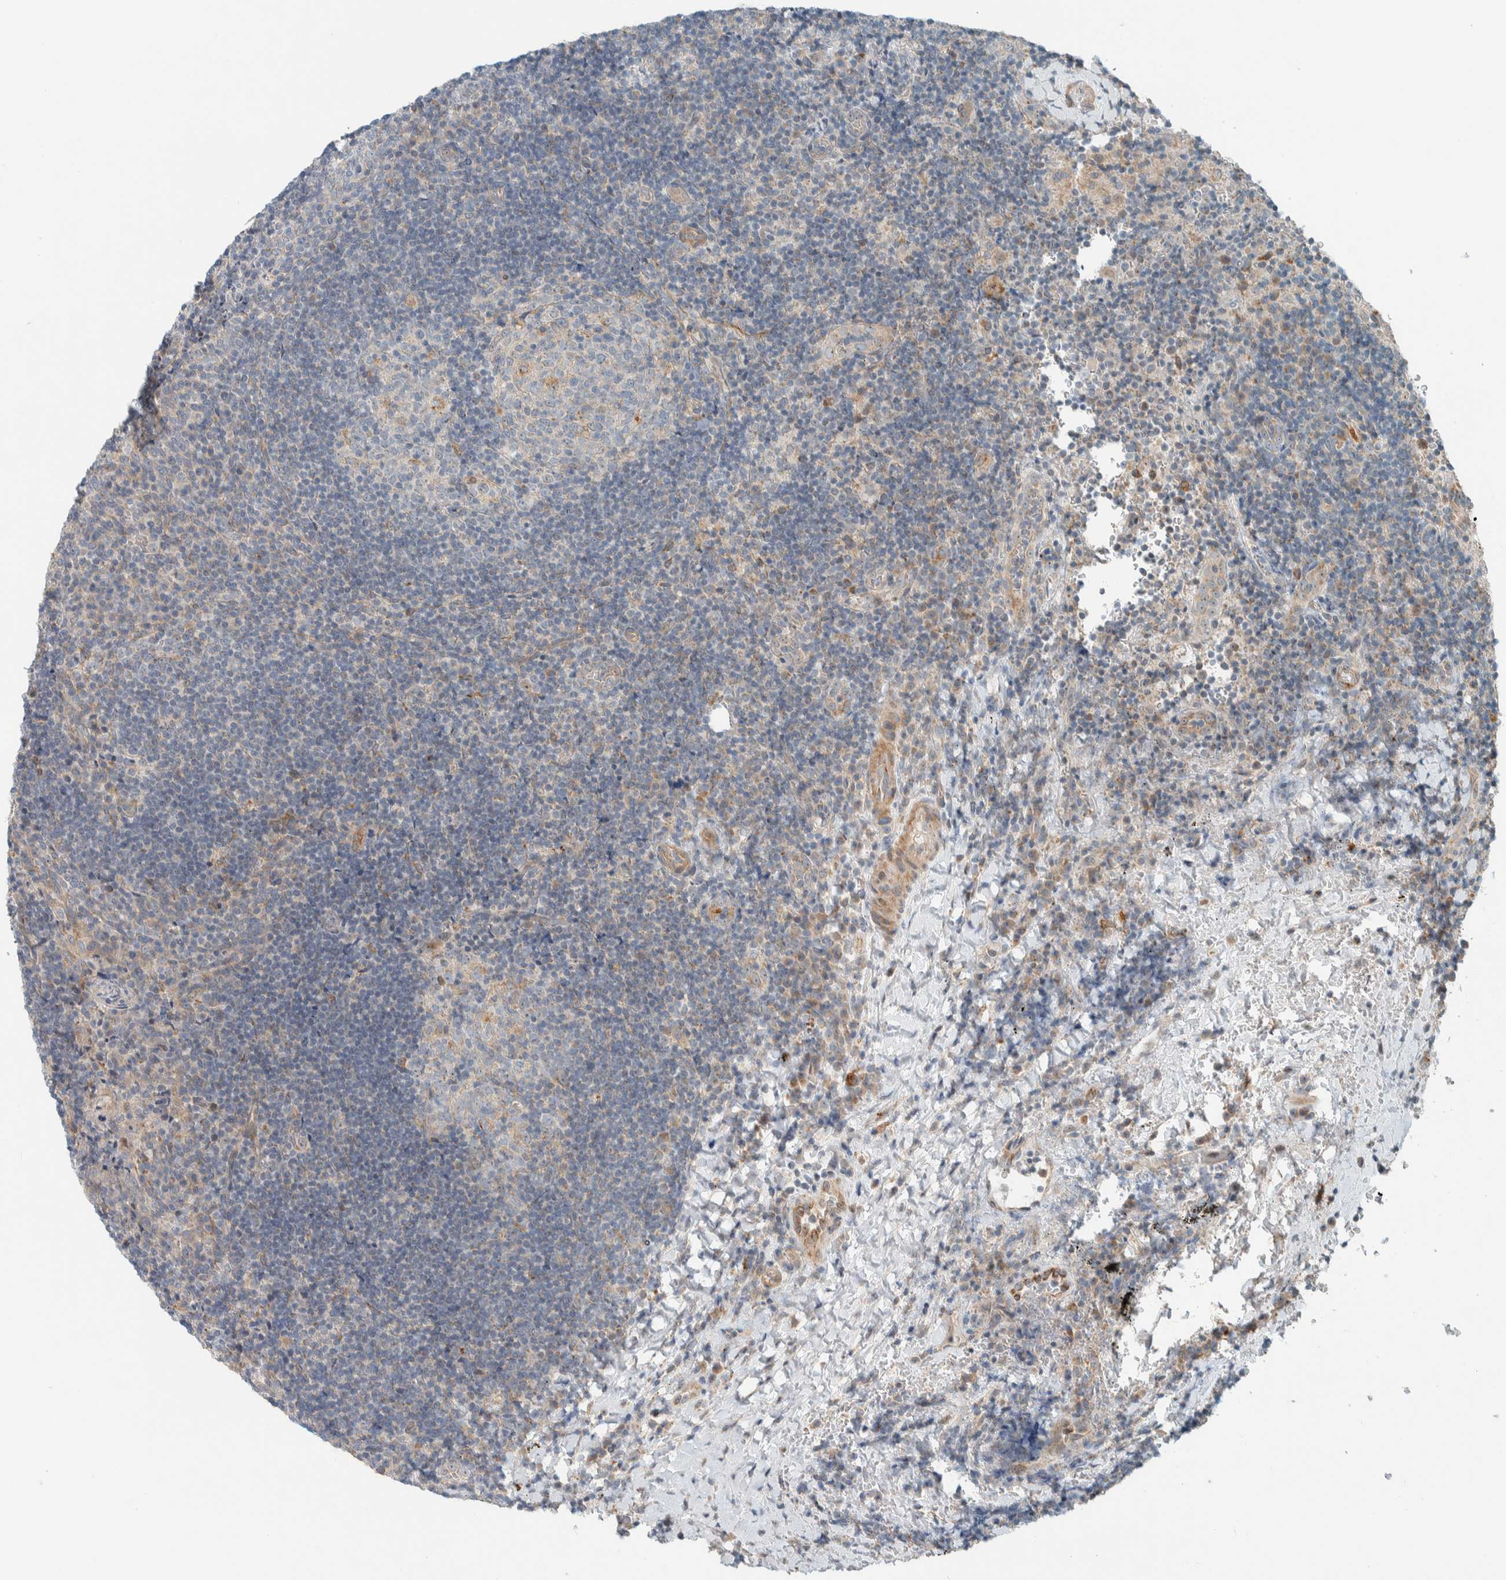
{"staining": {"intensity": "negative", "quantity": "none", "location": "none"}, "tissue": "lymphoma", "cell_type": "Tumor cells", "image_type": "cancer", "snomed": [{"axis": "morphology", "description": "Malignant lymphoma, non-Hodgkin's type, High grade"}, {"axis": "topography", "description": "Tonsil"}], "caption": "Malignant lymphoma, non-Hodgkin's type (high-grade) stained for a protein using IHC shows no staining tumor cells.", "gene": "SLFN12L", "patient": {"sex": "female", "age": 36}}